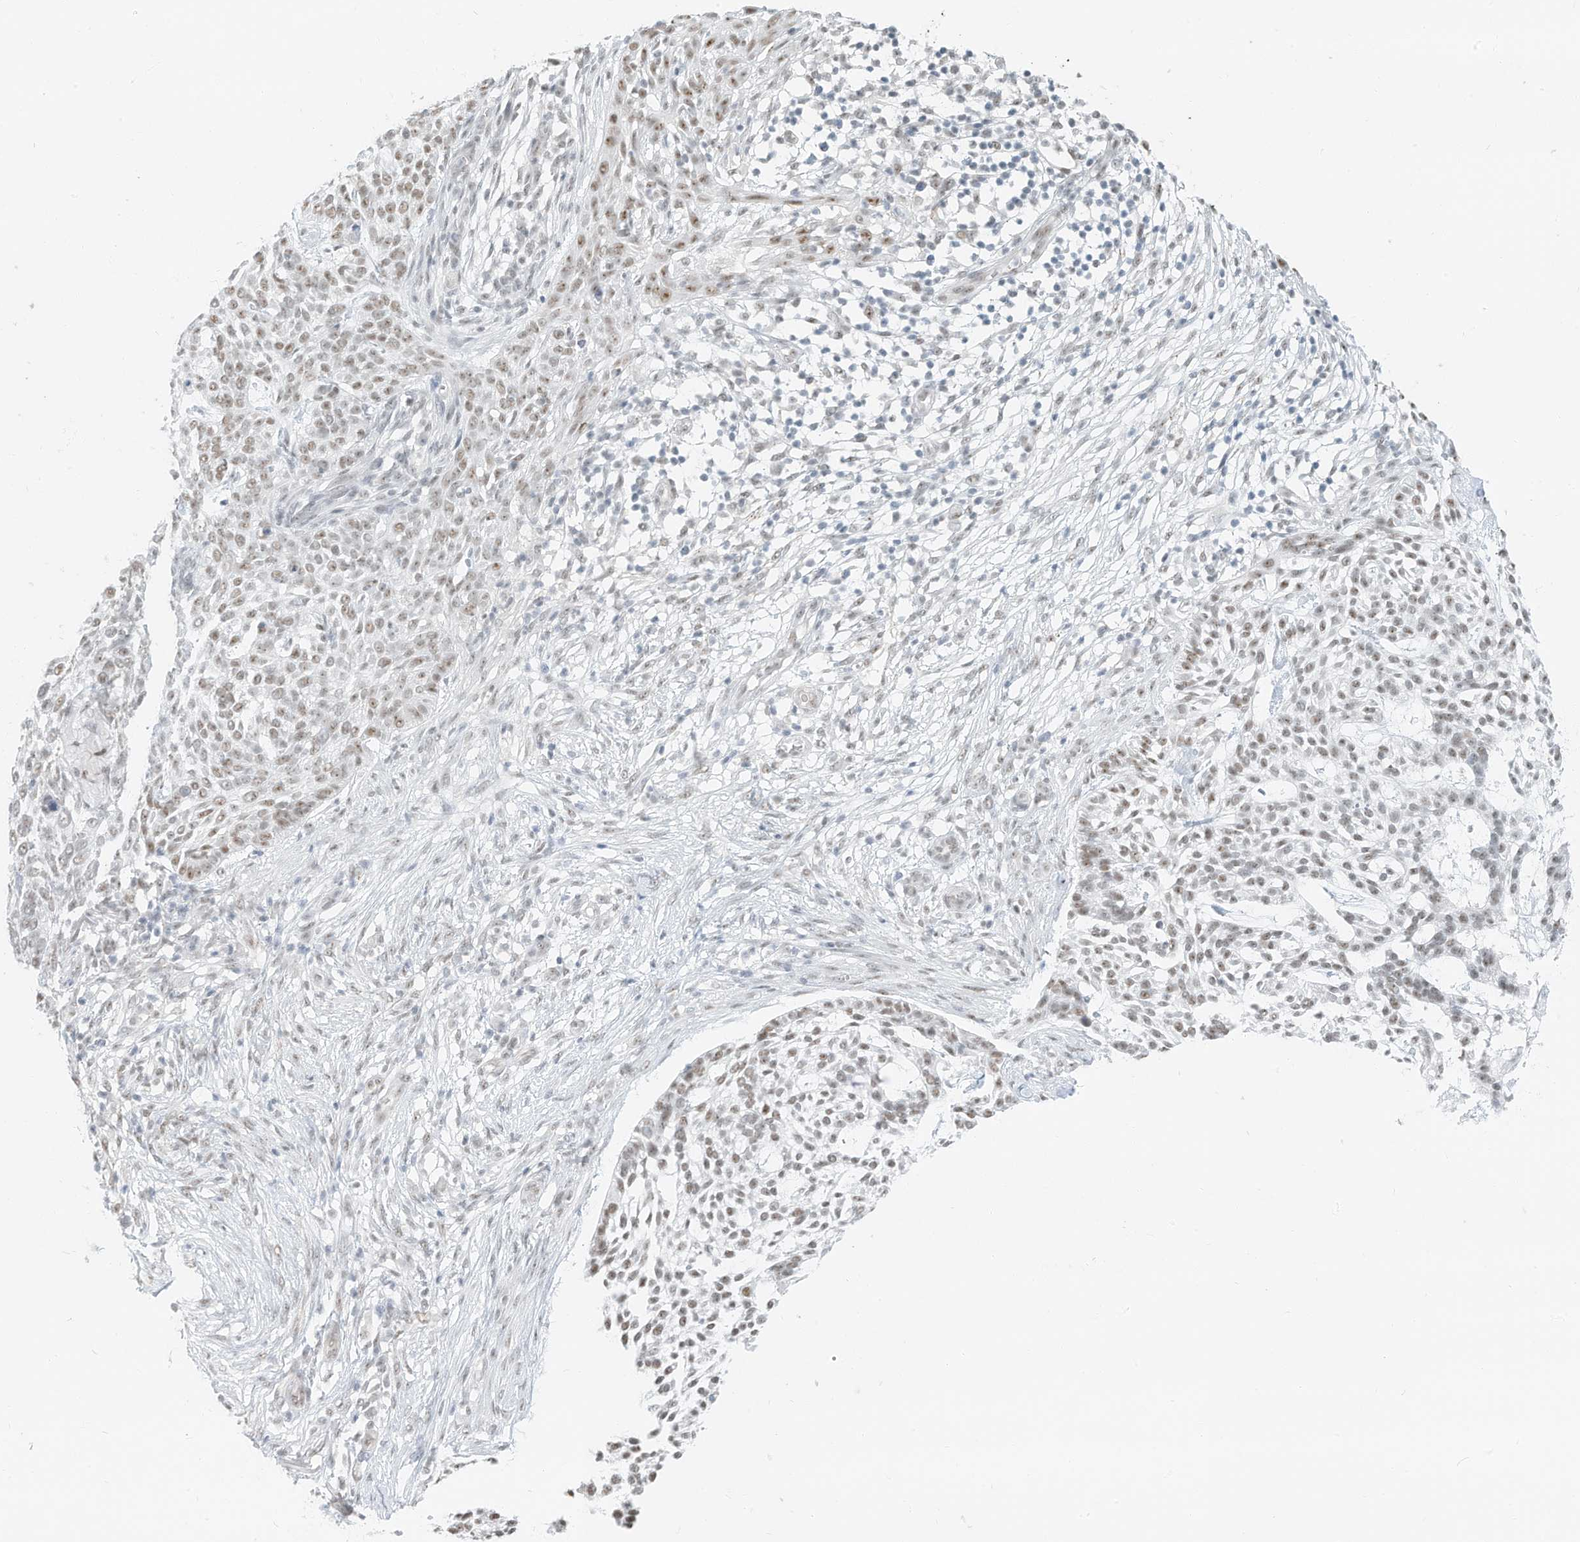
{"staining": {"intensity": "weak", "quantity": ">75%", "location": "nuclear"}, "tissue": "skin cancer", "cell_type": "Tumor cells", "image_type": "cancer", "snomed": [{"axis": "morphology", "description": "Basal cell carcinoma"}, {"axis": "topography", "description": "Skin"}], "caption": "Brown immunohistochemical staining in human skin cancer displays weak nuclear expression in about >75% of tumor cells.", "gene": "PGC", "patient": {"sex": "female", "age": 64}}